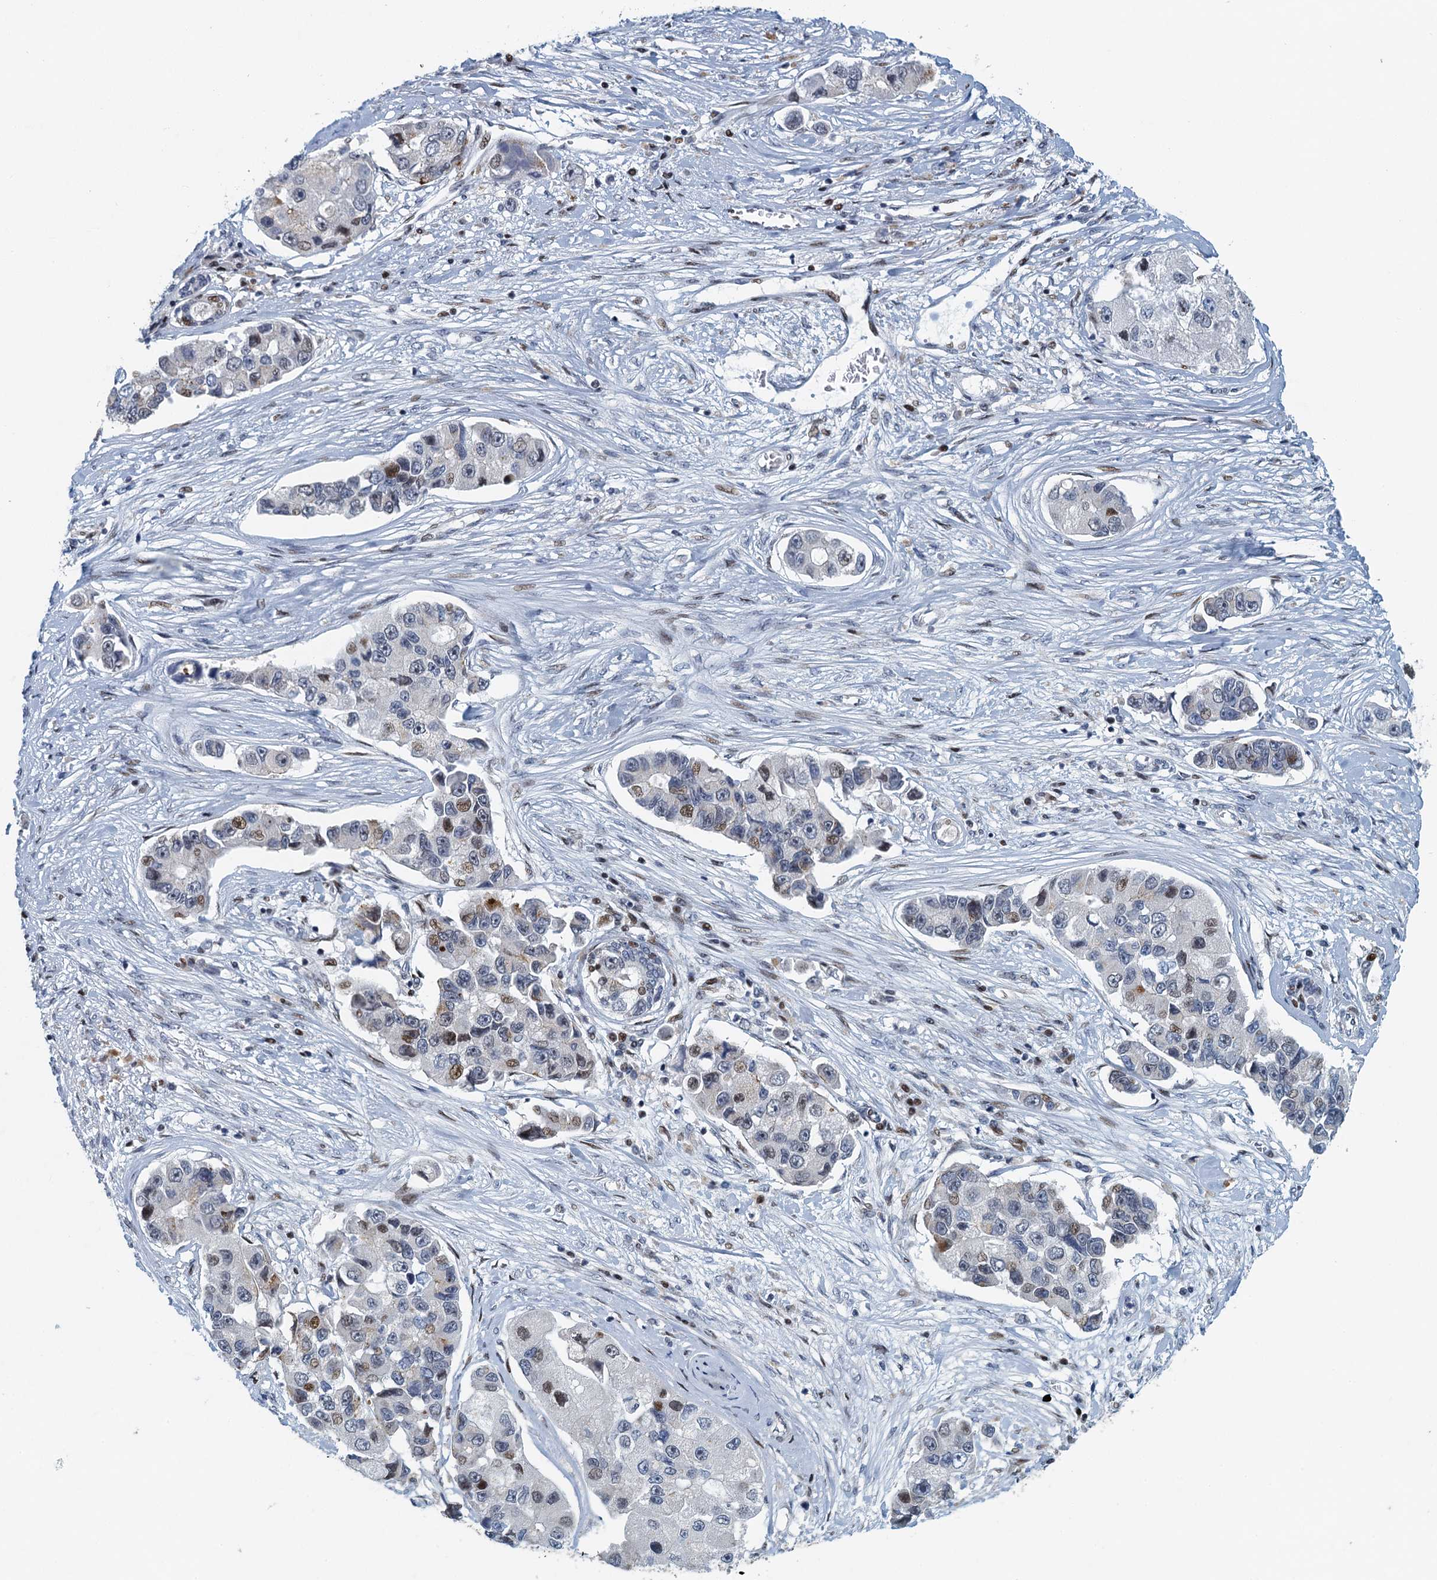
{"staining": {"intensity": "moderate", "quantity": "<25%", "location": "nuclear"}, "tissue": "lung cancer", "cell_type": "Tumor cells", "image_type": "cancer", "snomed": [{"axis": "morphology", "description": "Adenocarcinoma, NOS"}, {"axis": "topography", "description": "Lung"}], "caption": "An image showing moderate nuclear expression in about <25% of tumor cells in lung adenocarcinoma, as visualized by brown immunohistochemical staining.", "gene": "ANKRD13D", "patient": {"sex": "female", "age": 54}}